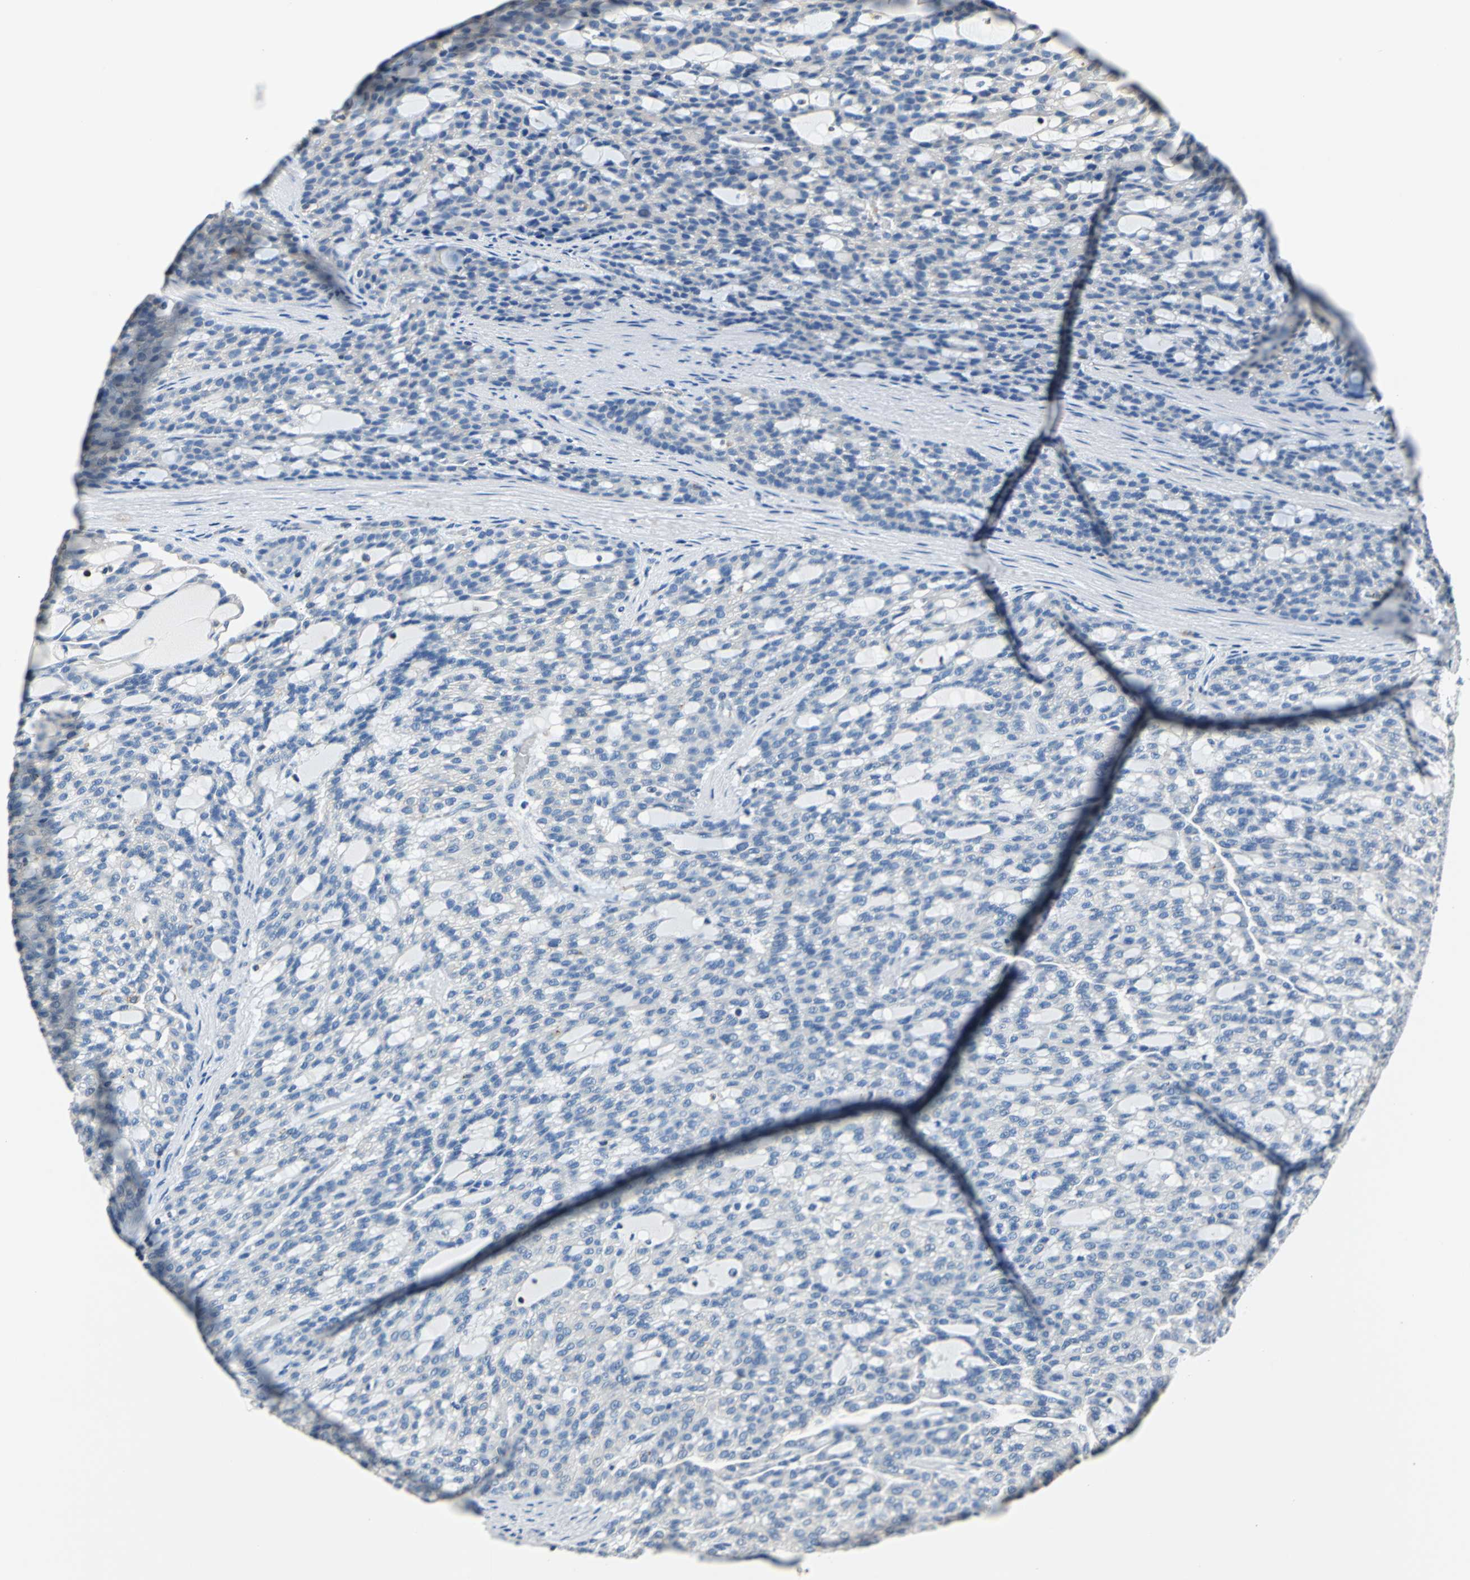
{"staining": {"intensity": "negative", "quantity": "none", "location": "none"}, "tissue": "renal cancer", "cell_type": "Tumor cells", "image_type": "cancer", "snomed": [{"axis": "morphology", "description": "Adenocarcinoma, NOS"}, {"axis": "topography", "description": "Kidney"}], "caption": "This micrograph is of renal cancer (adenocarcinoma) stained with immunohistochemistry (IHC) to label a protein in brown with the nuclei are counter-stained blue. There is no staining in tumor cells. (Immunohistochemistry, brightfield microscopy, high magnification).", "gene": "SEPTIN6", "patient": {"sex": "male", "age": 63}}